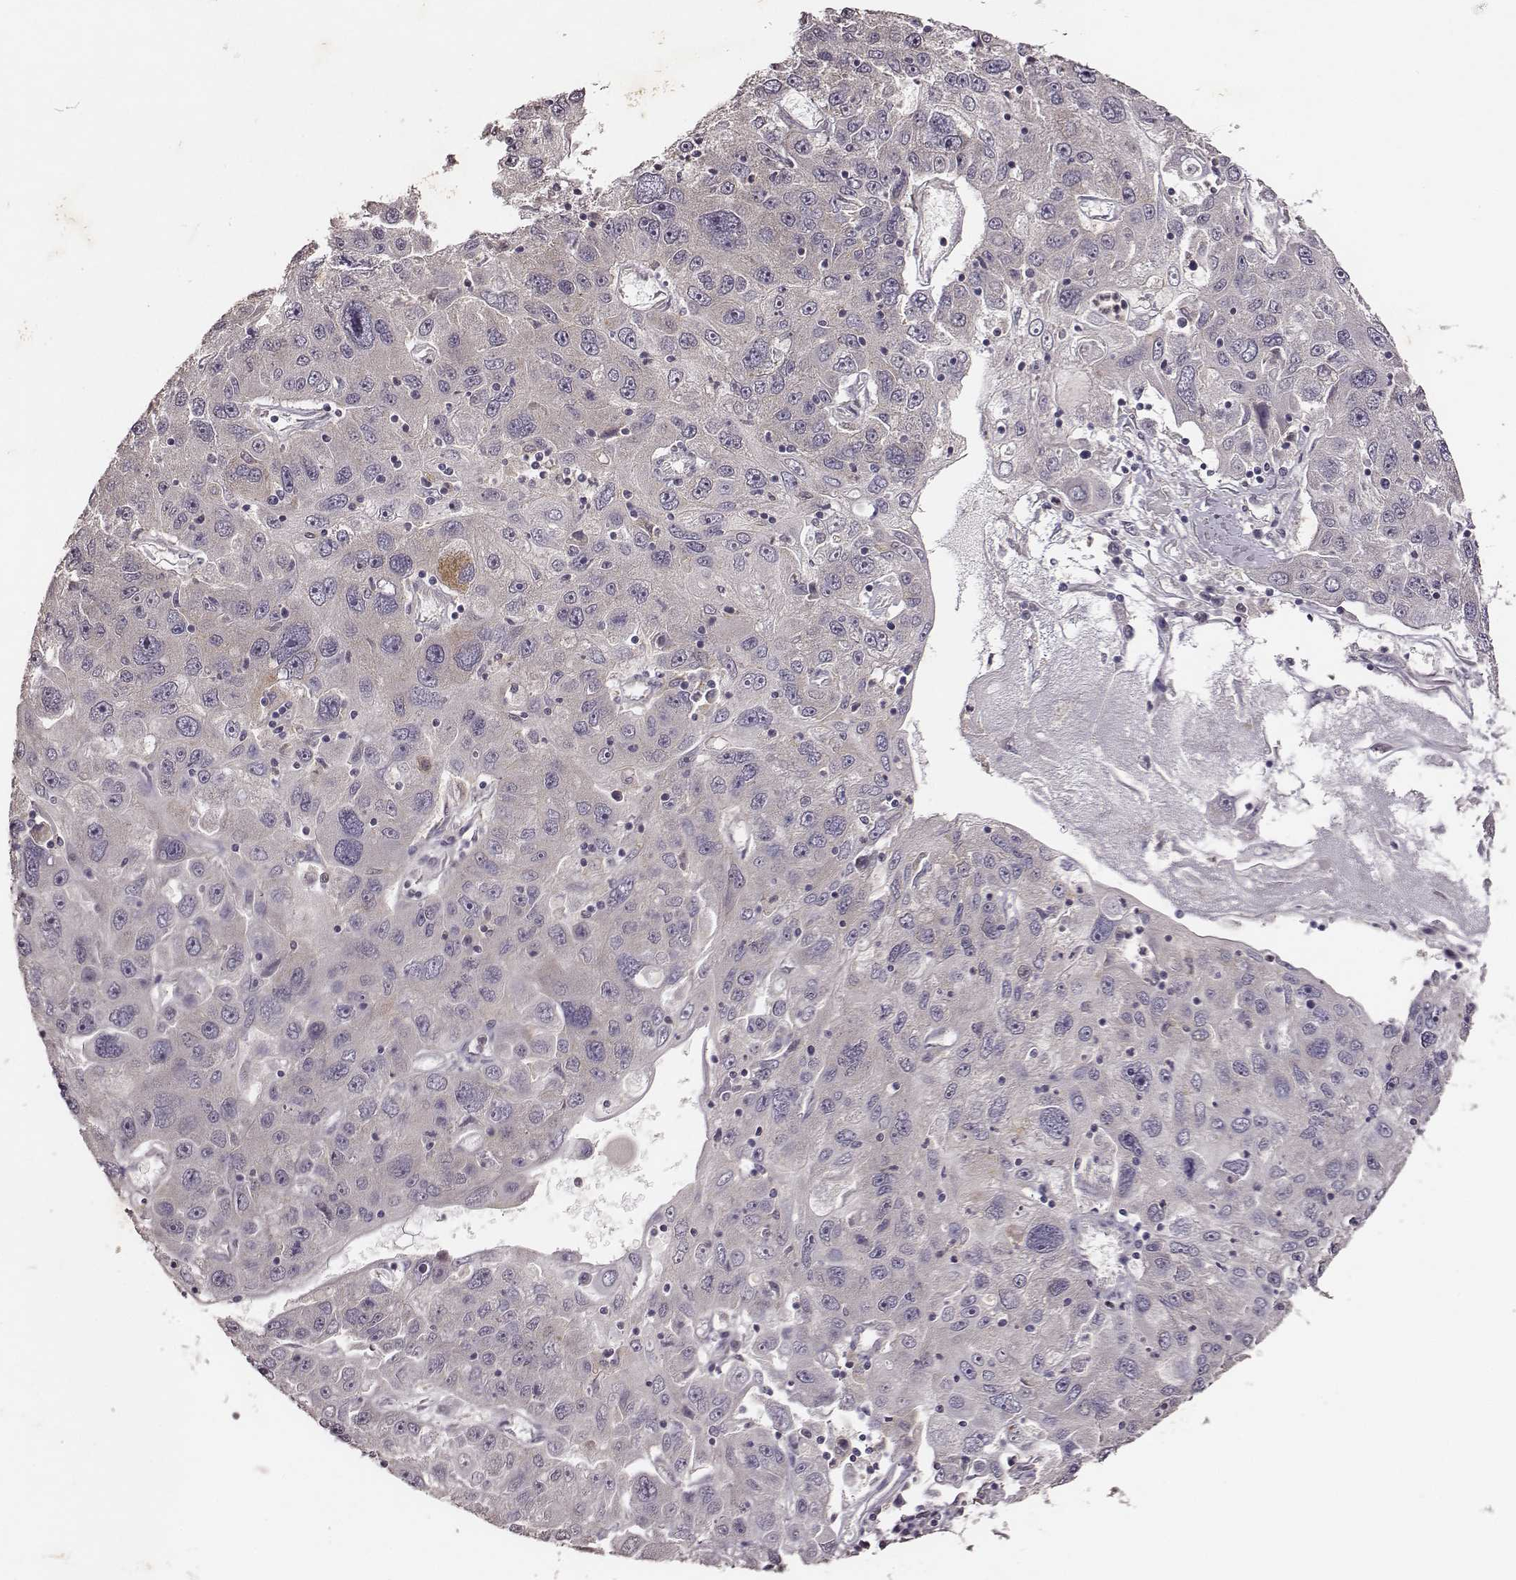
{"staining": {"intensity": "negative", "quantity": "none", "location": "none"}, "tissue": "stomach cancer", "cell_type": "Tumor cells", "image_type": "cancer", "snomed": [{"axis": "morphology", "description": "Adenocarcinoma, NOS"}, {"axis": "topography", "description": "Stomach"}], "caption": "High power microscopy photomicrograph of an immunohistochemistry (IHC) histopathology image of stomach cancer, revealing no significant positivity in tumor cells.", "gene": "VPS26A", "patient": {"sex": "male", "age": 56}}